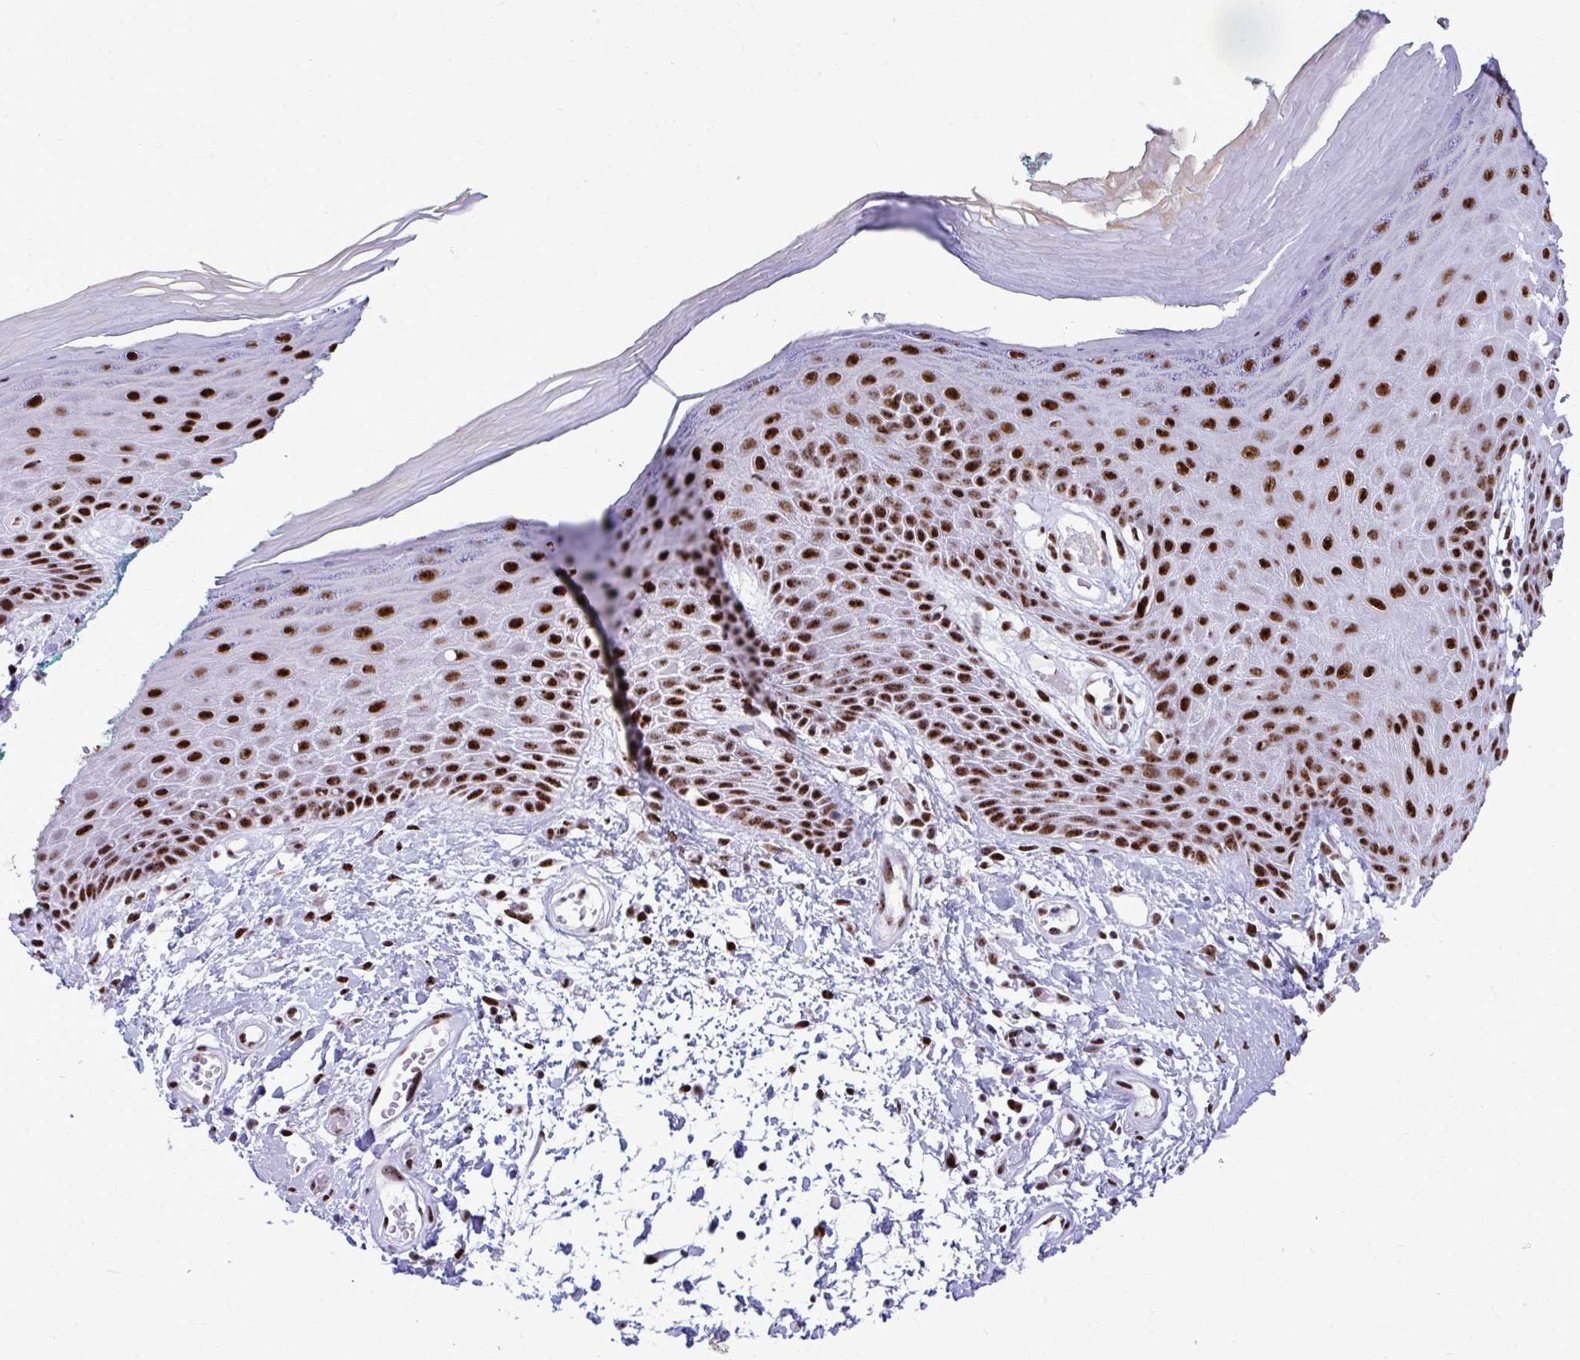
{"staining": {"intensity": "strong", "quantity": ">75%", "location": "nuclear"}, "tissue": "skin", "cell_type": "Epidermal cells", "image_type": "normal", "snomed": [{"axis": "morphology", "description": "Normal tissue, NOS"}, {"axis": "topography", "description": "Anal"}, {"axis": "topography", "description": "Peripheral nerve tissue"}], "caption": "A micrograph of human skin stained for a protein displays strong nuclear brown staining in epidermal cells. (DAB (3,3'-diaminobenzidine) IHC, brown staining for protein, blue staining for nuclei).", "gene": "PELP1", "patient": {"sex": "male", "age": 78}}